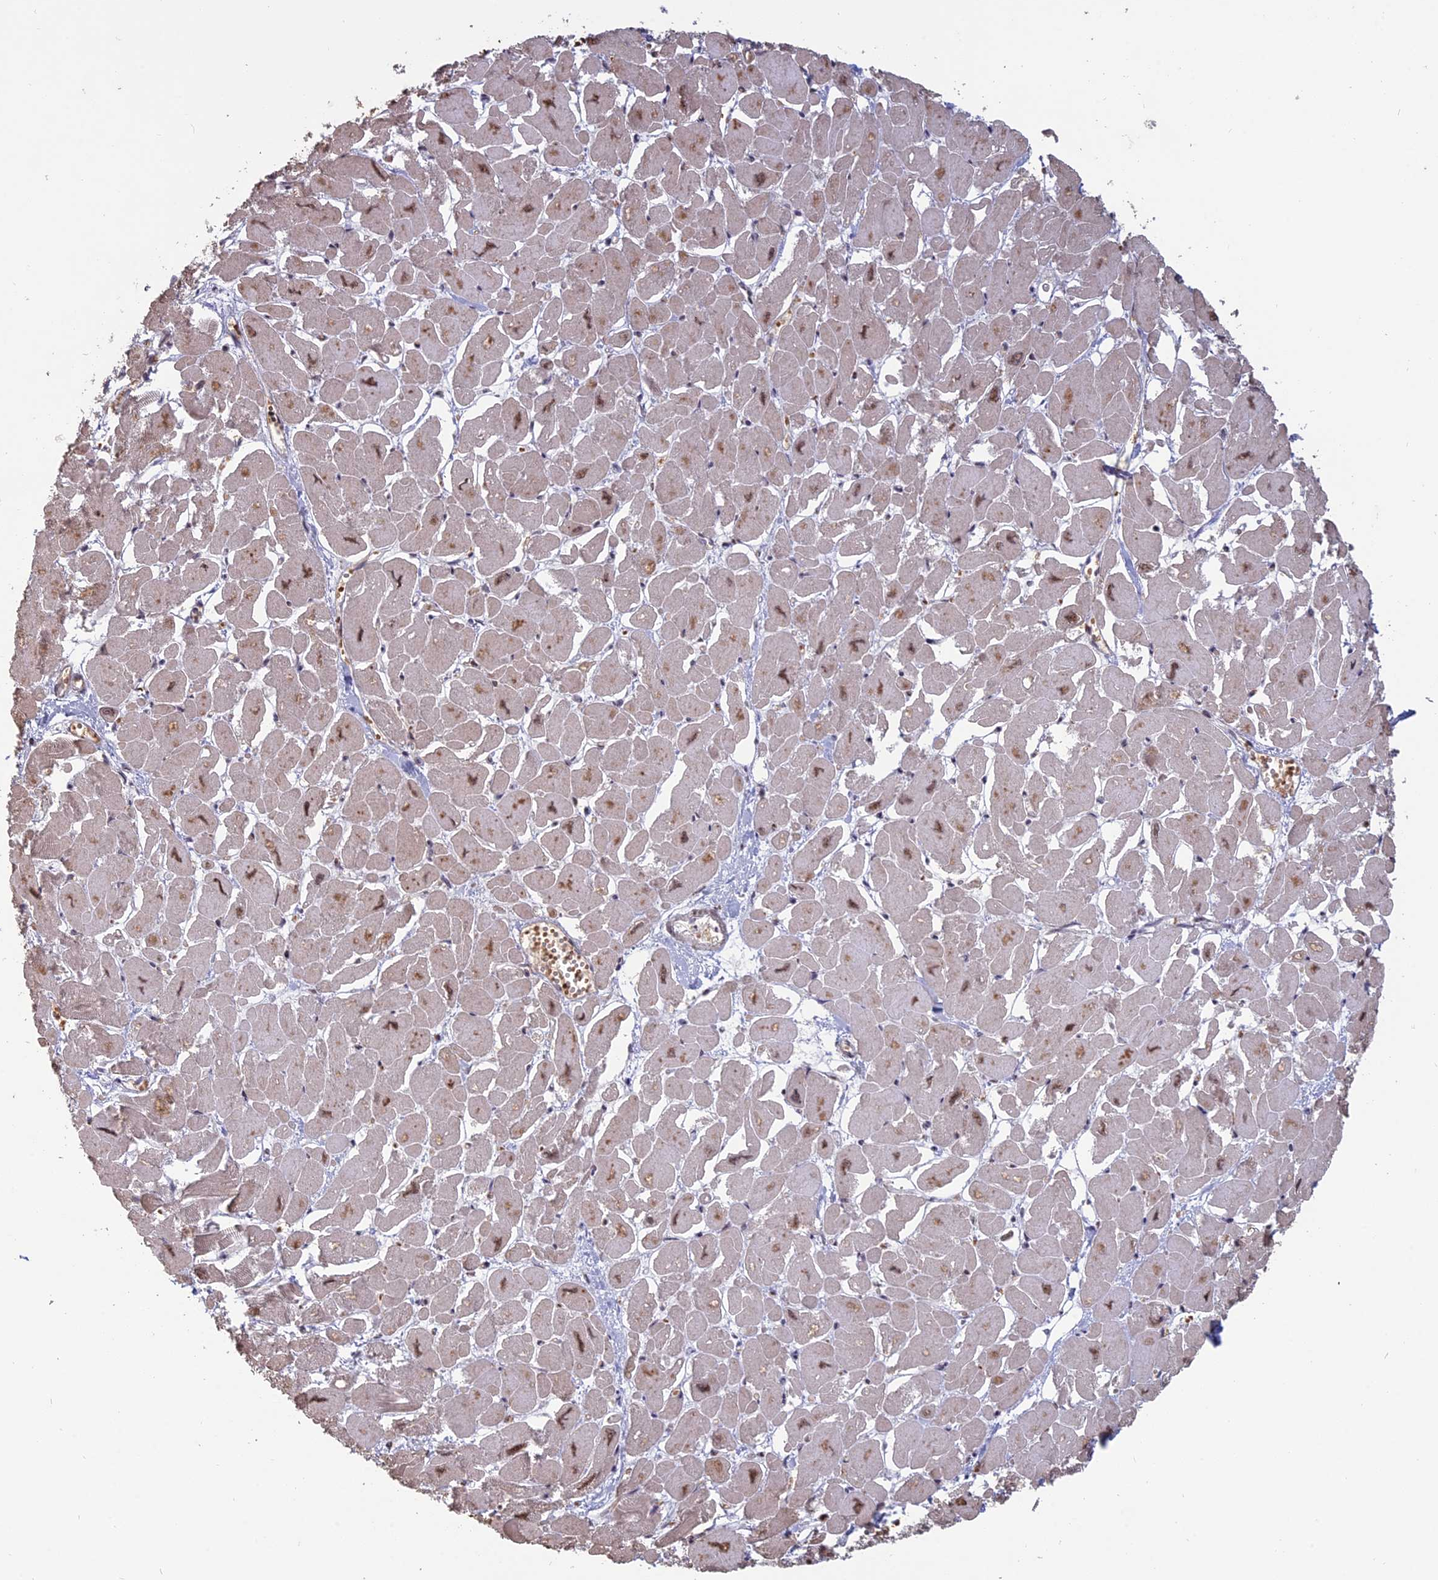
{"staining": {"intensity": "moderate", "quantity": ">75%", "location": "cytoplasmic/membranous,nuclear"}, "tissue": "heart muscle", "cell_type": "Cardiomyocytes", "image_type": "normal", "snomed": [{"axis": "morphology", "description": "Normal tissue, NOS"}, {"axis": "topography", "description": "Heart"}], "caption": "Brown immunohistochemical staining in benign human heart muscle exhibits moderate cytoplasmic/membranous,nuclear expression in about >75% of cardiomyocytes.", "gene": "MFAP1", "patient": {"sex": "male", "age": 54}}